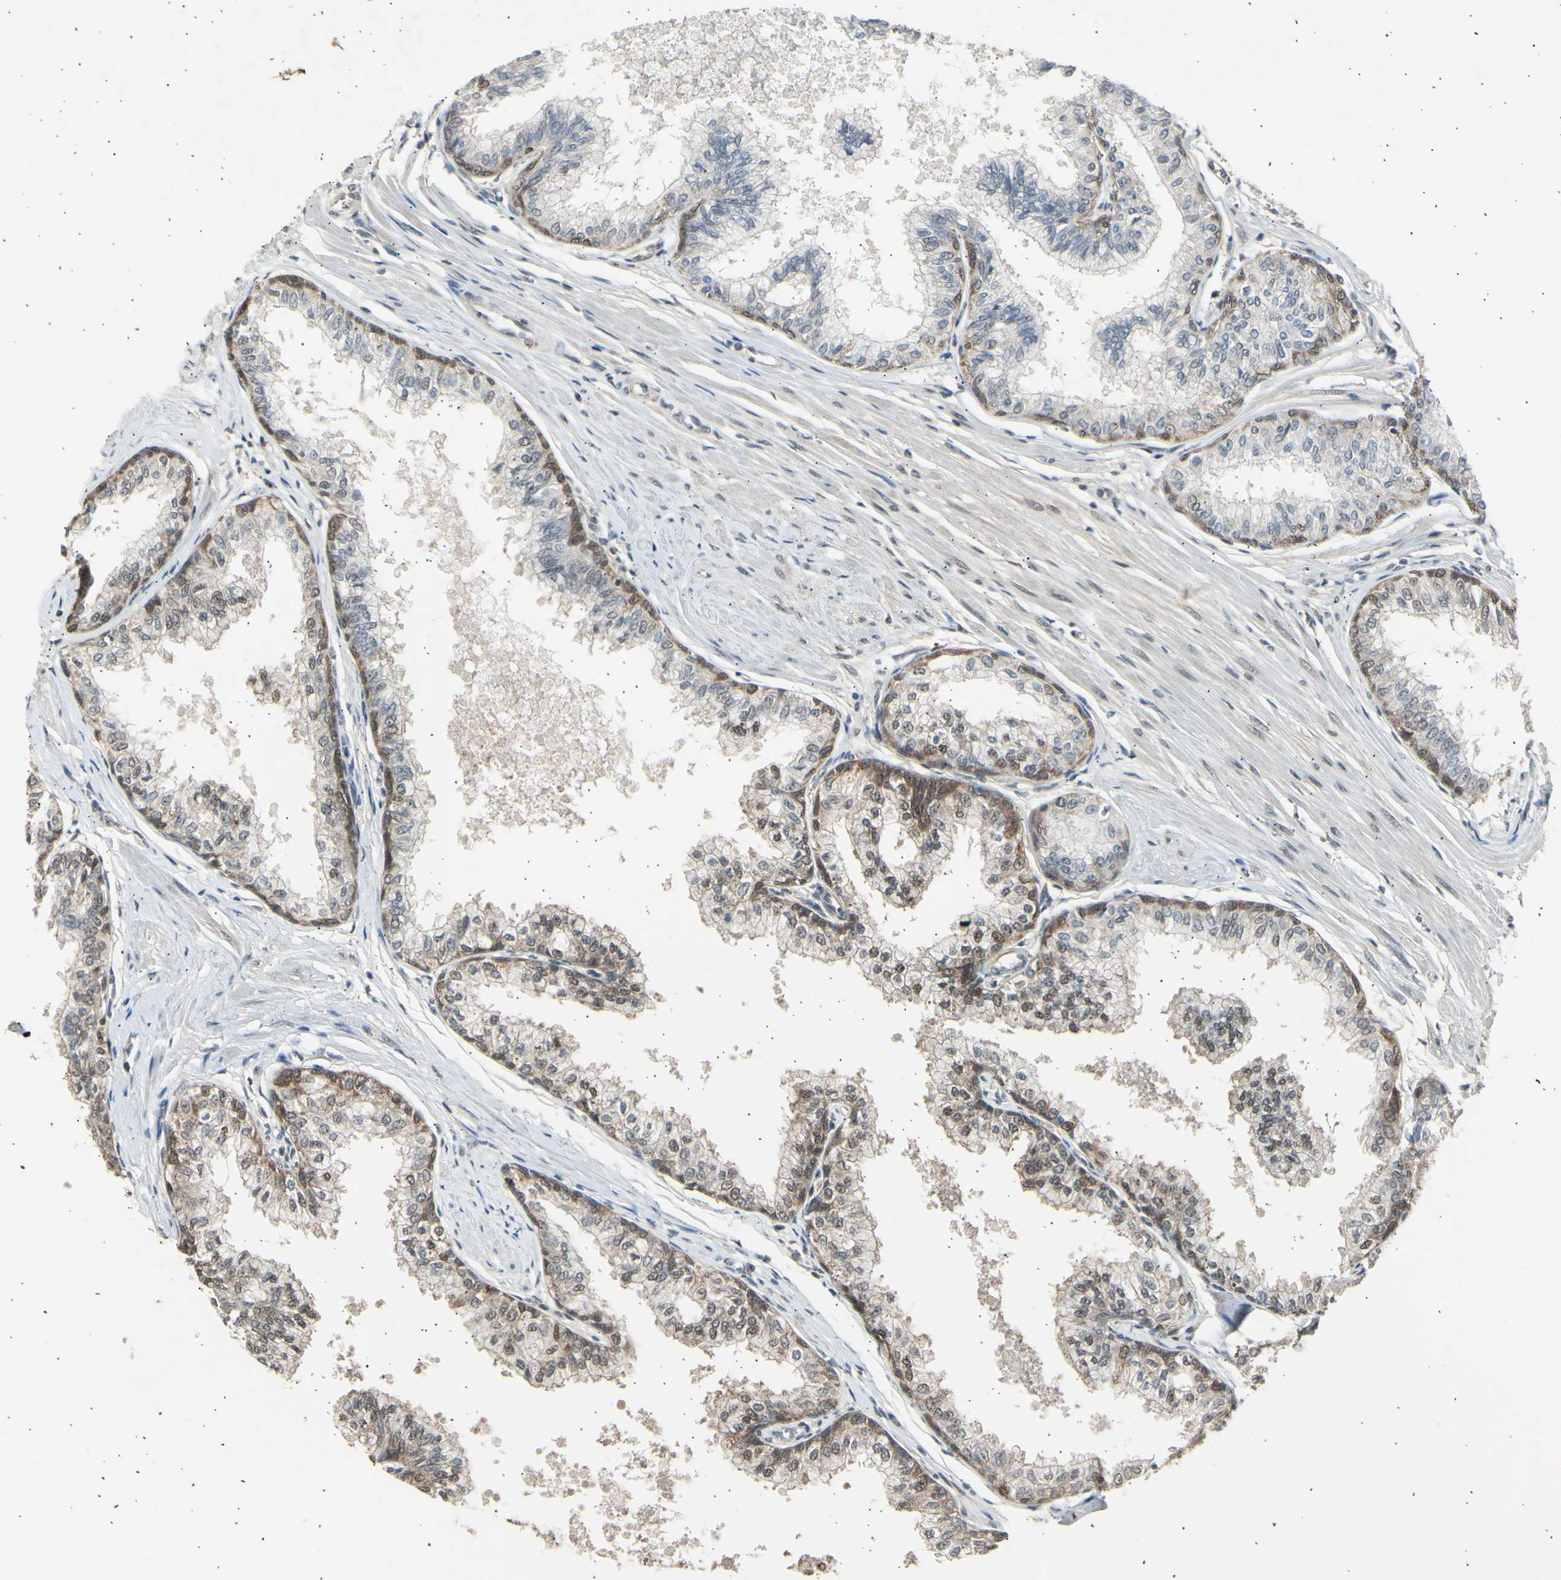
{"staining": {"intensity": "strong", "quantity": "25%-75%", "location": "nuclear"}, "tissue": "prostate", "cell_type": "Glandular cells", "image_type": "normal", "snomed": [{"axis": "morphology", "description": "Normal tissue, NOS"}, {"axis": "topography", "description": "Prostate"}, {"axis": "topography", "description": "Seminal veicle"}], "caption": "IHC (DAB) staining of benign prostate exhibits strong nuclear protein positivity in approximately 25%-75% of glandular cells.", "gene": "PSMD5", "patient": {"sex": "male", "age": 60}}